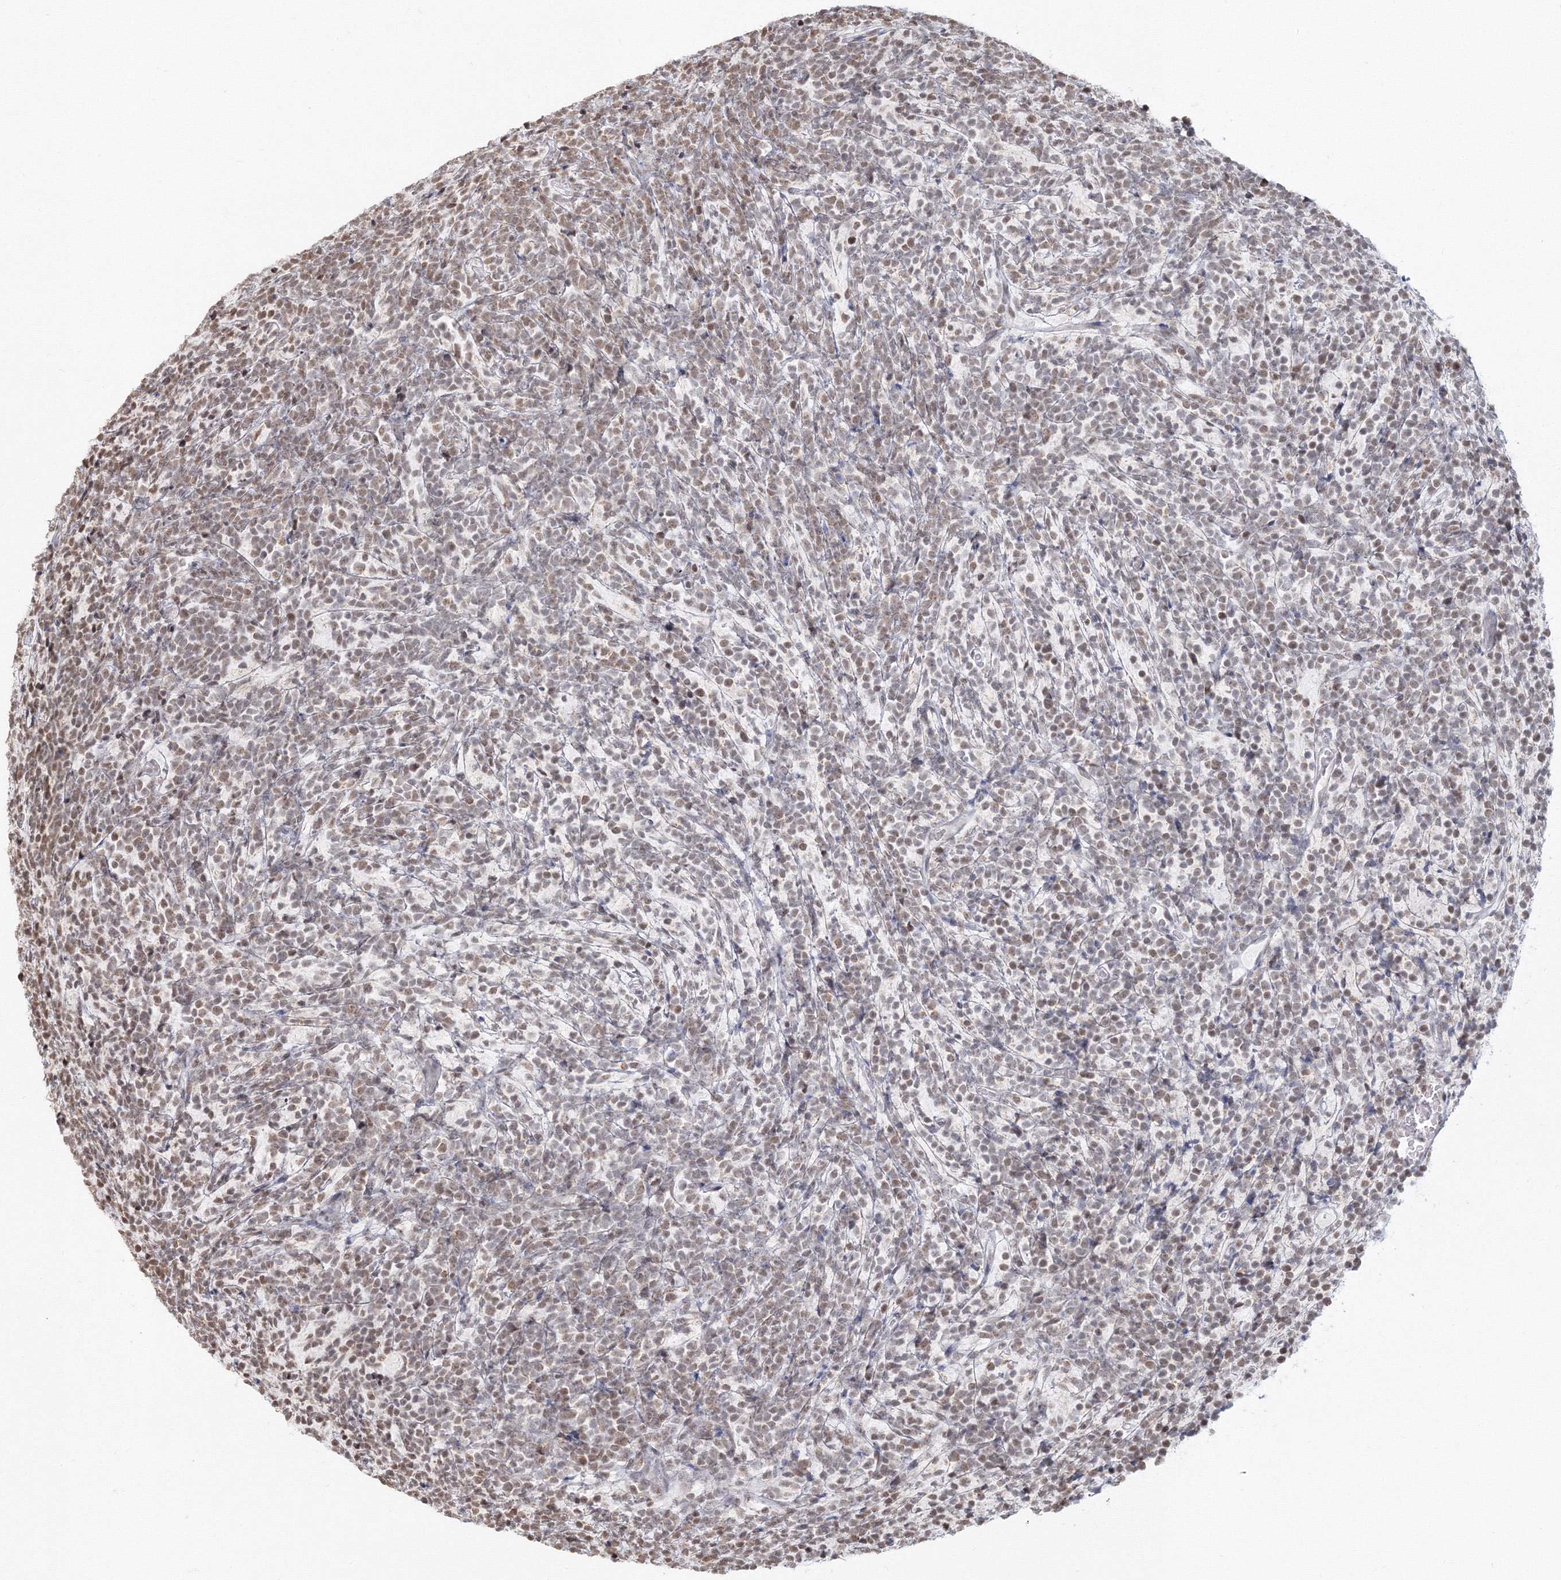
{"staining": {"intensity": "weak", "quantity": "25%-75%", "location": "nuclear"}, "tissue": "glioma", "cell_type": "Tumor cells", "image_type": "cancer", "snomed": [{"axis": "morphology", "description": "Glioma, malignant, Low grade"}, {"axis": "topography", "description": "Brain"}], "caption": "The immunohistochemical stain highlights weak nuclear staining in tumor cells of glioma tissue.", "gene": "PPP4R2", "patient": {"sex": "female", "age": 1}}